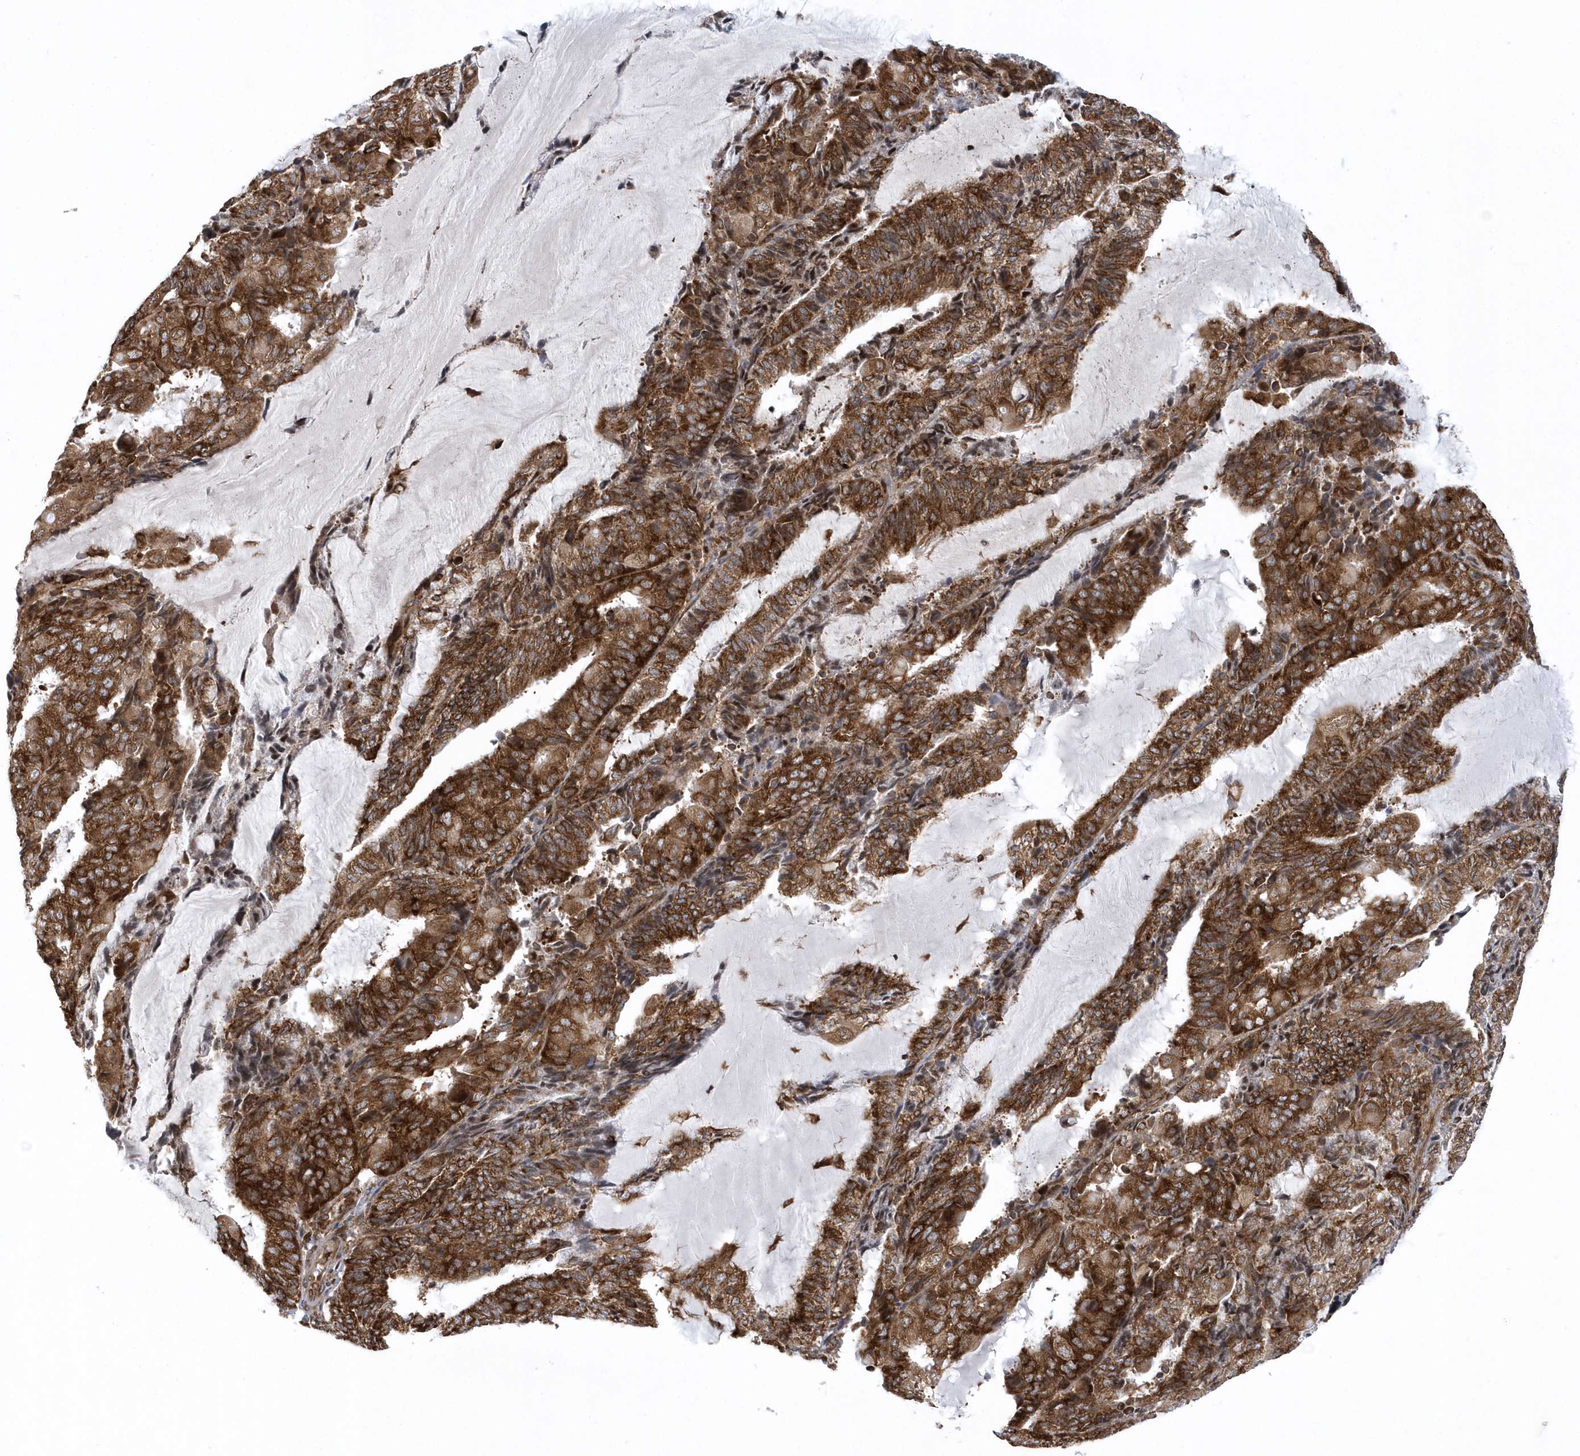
{"staining": {"intensity": "strong", "quantity": ">75%", "location": "cytoplasmic/membranous"}, "tissue": "endometrial cancer", "cell_type": "Tumor cells", "image_type": "cancer", "snomed": [{"axis": "morphology", "description": "Adenocarcinoma, NOS"}, {"axis": "topography", "description": "Endometrium"}], "caption": "Human endometrial cancer (adenocarcinoma) stained with a brown dye demonstrates strong cytoplasmic/membranous positive staining in about >75% of tumor cells.", "gene": "PHF1", "patient": {"sex": "female", "age": 81}}